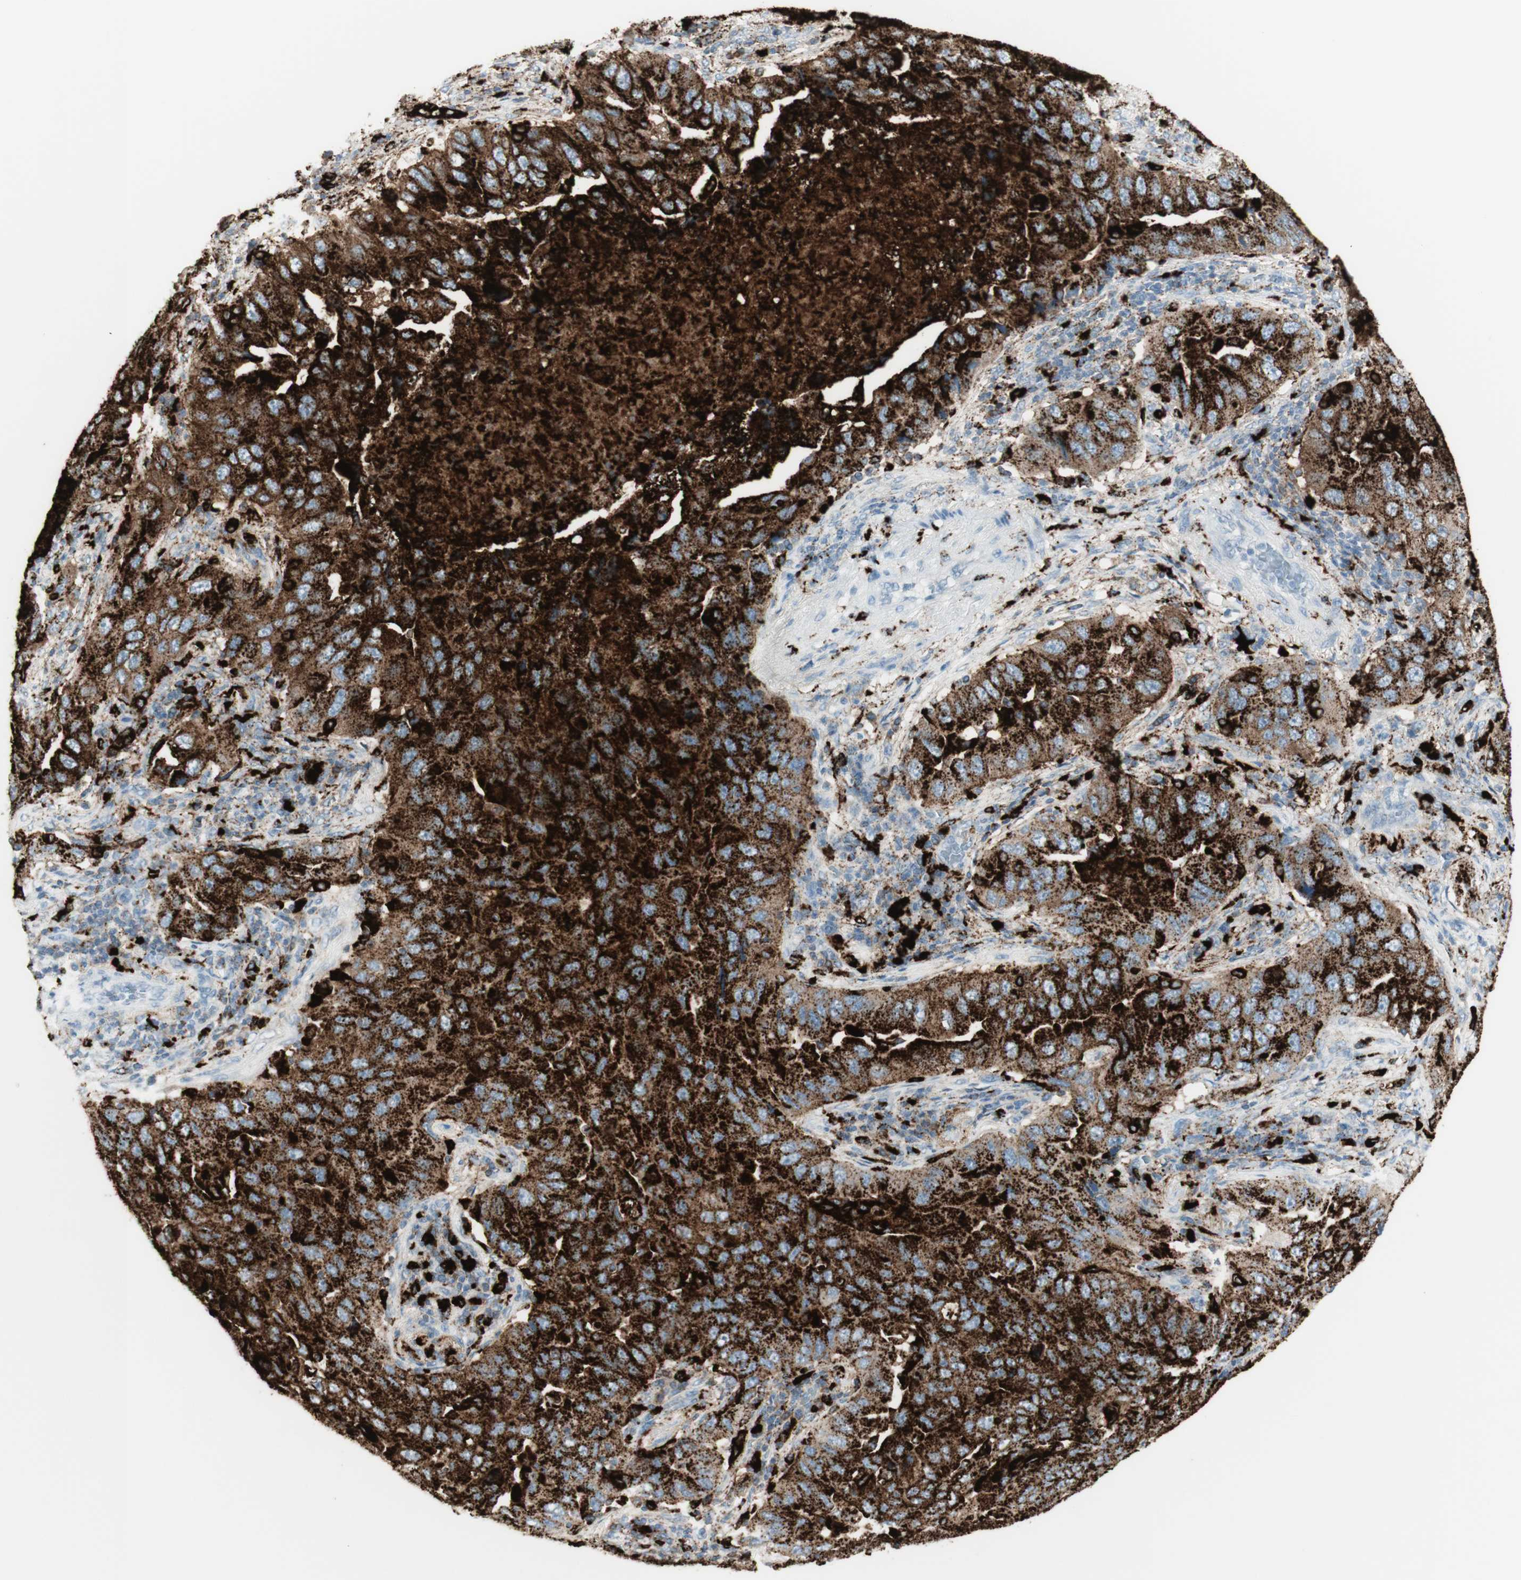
{"staining": {"intensity": "strong", "quantity": "25%-75%", "location": "cytoplasmic/membranous"}, "tissue": "lung cancer", "cell_type": "Tumor cells", "image_type": "cancer", "snomed": [{"axis": "morphology", "description": "Adenocarcinoma, NOS"}, {"axis": "topography", "description": "Lung"}], "caption": "Protein expression analysis of adenocarcinoma (lung) displays strong cytoplasmic/membranous positivity in about 25%-75% of tumor cells. The protein of interest is shown in brown color, while the nuclei are stained blue.", "gene": "NAPSA", "patient": {"sex": "female", "age": 65}}